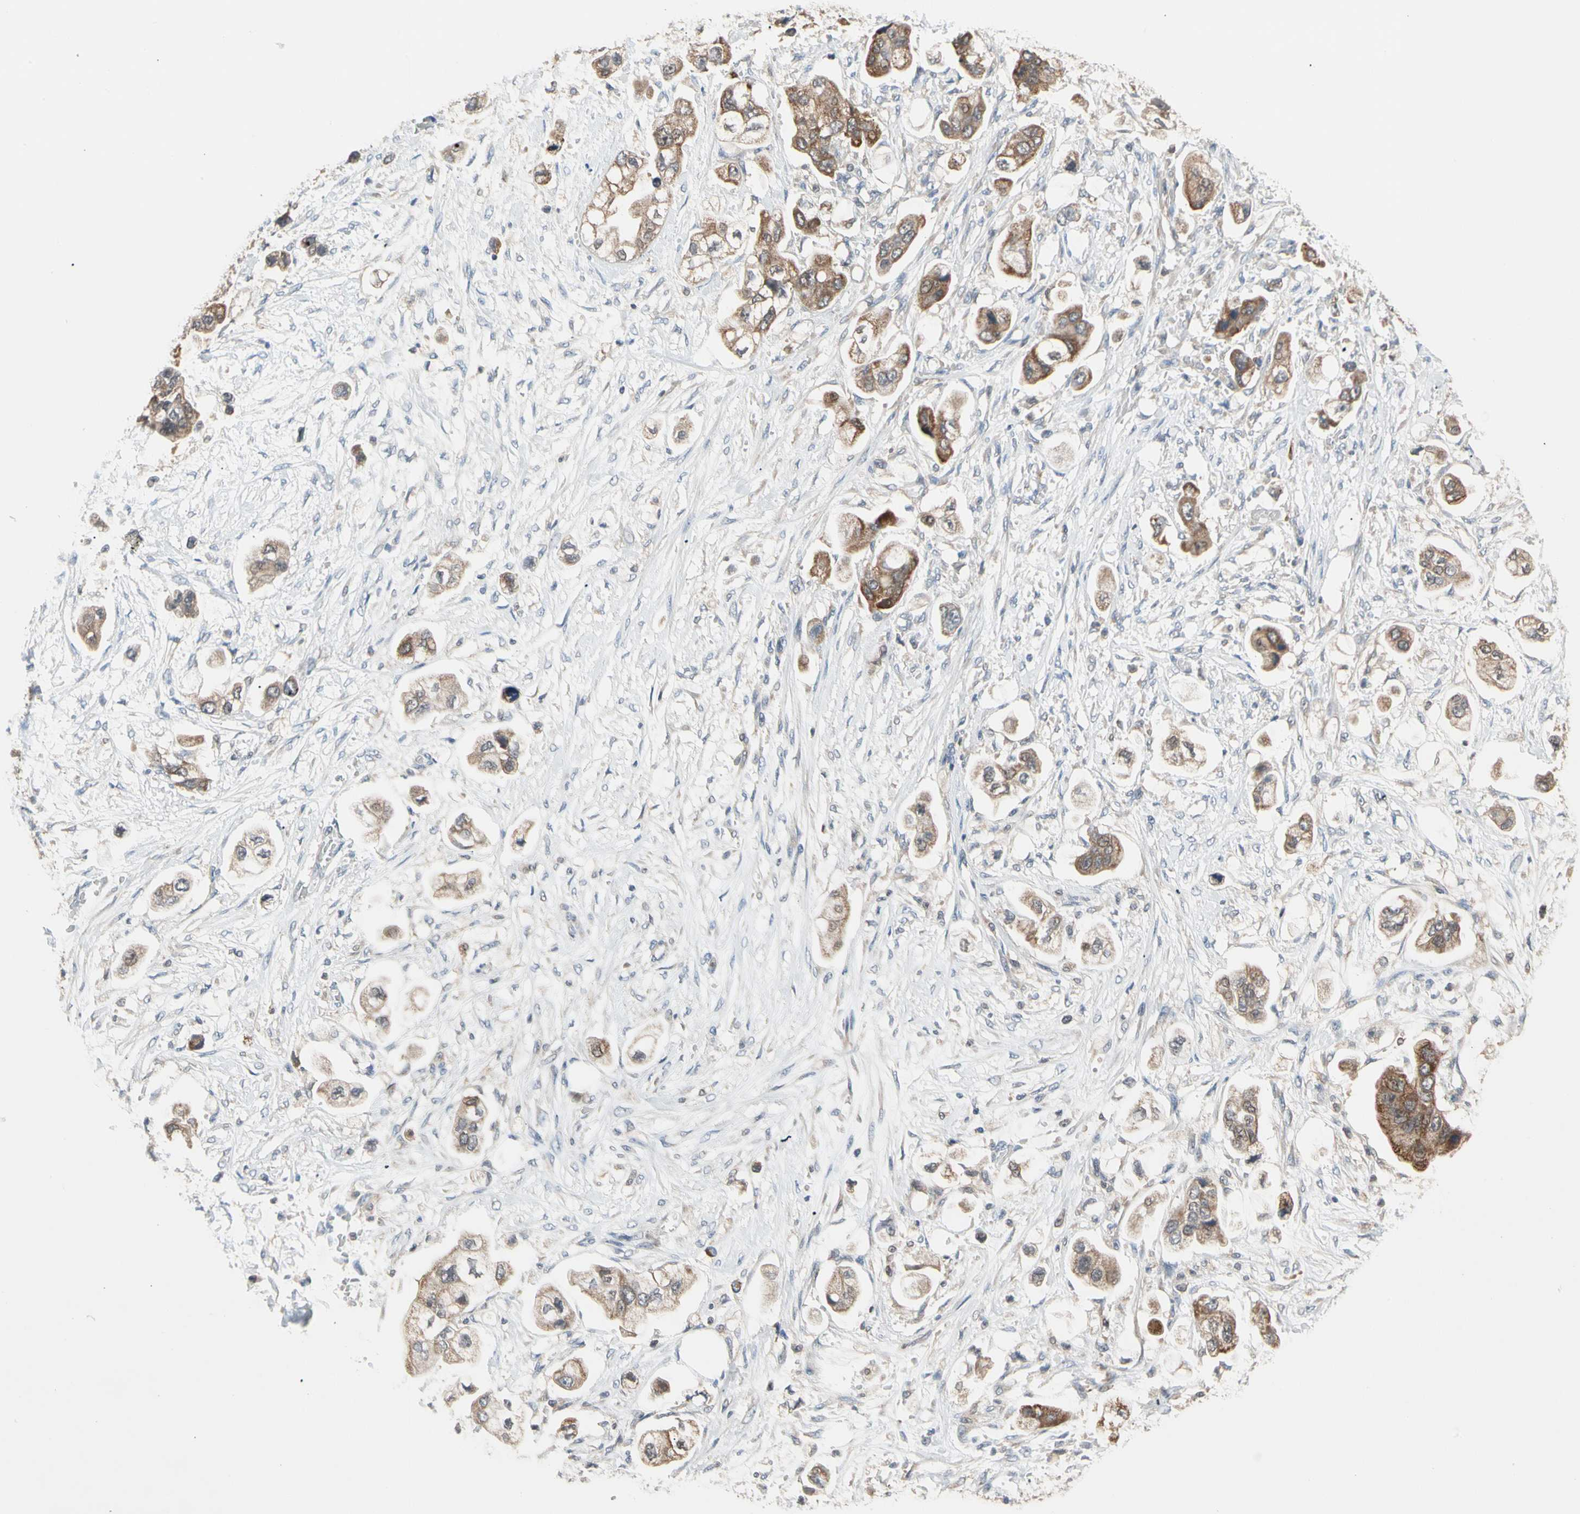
{"staining": {"intensity": "strong", "quantity": ">75%", "location": "cytoplasmic/membranous"}, "tissue": "stomach cancer", "cell_type": "Tumor cells", "image_type": "cancer", "snomed": [{"axis": "morphology", "description": "Adenocarcinoma, NOS"}, {"axis": "topography", "description": "Stomach"}], "caption": "The image displays immunohistochemical staining of stomach cancer. There is strong cytoplasmic/membranous positivity is identified in about >75% of tumor cells.", "gene": "MTHFS", "patient": {"sex": "male", "age": 62}}